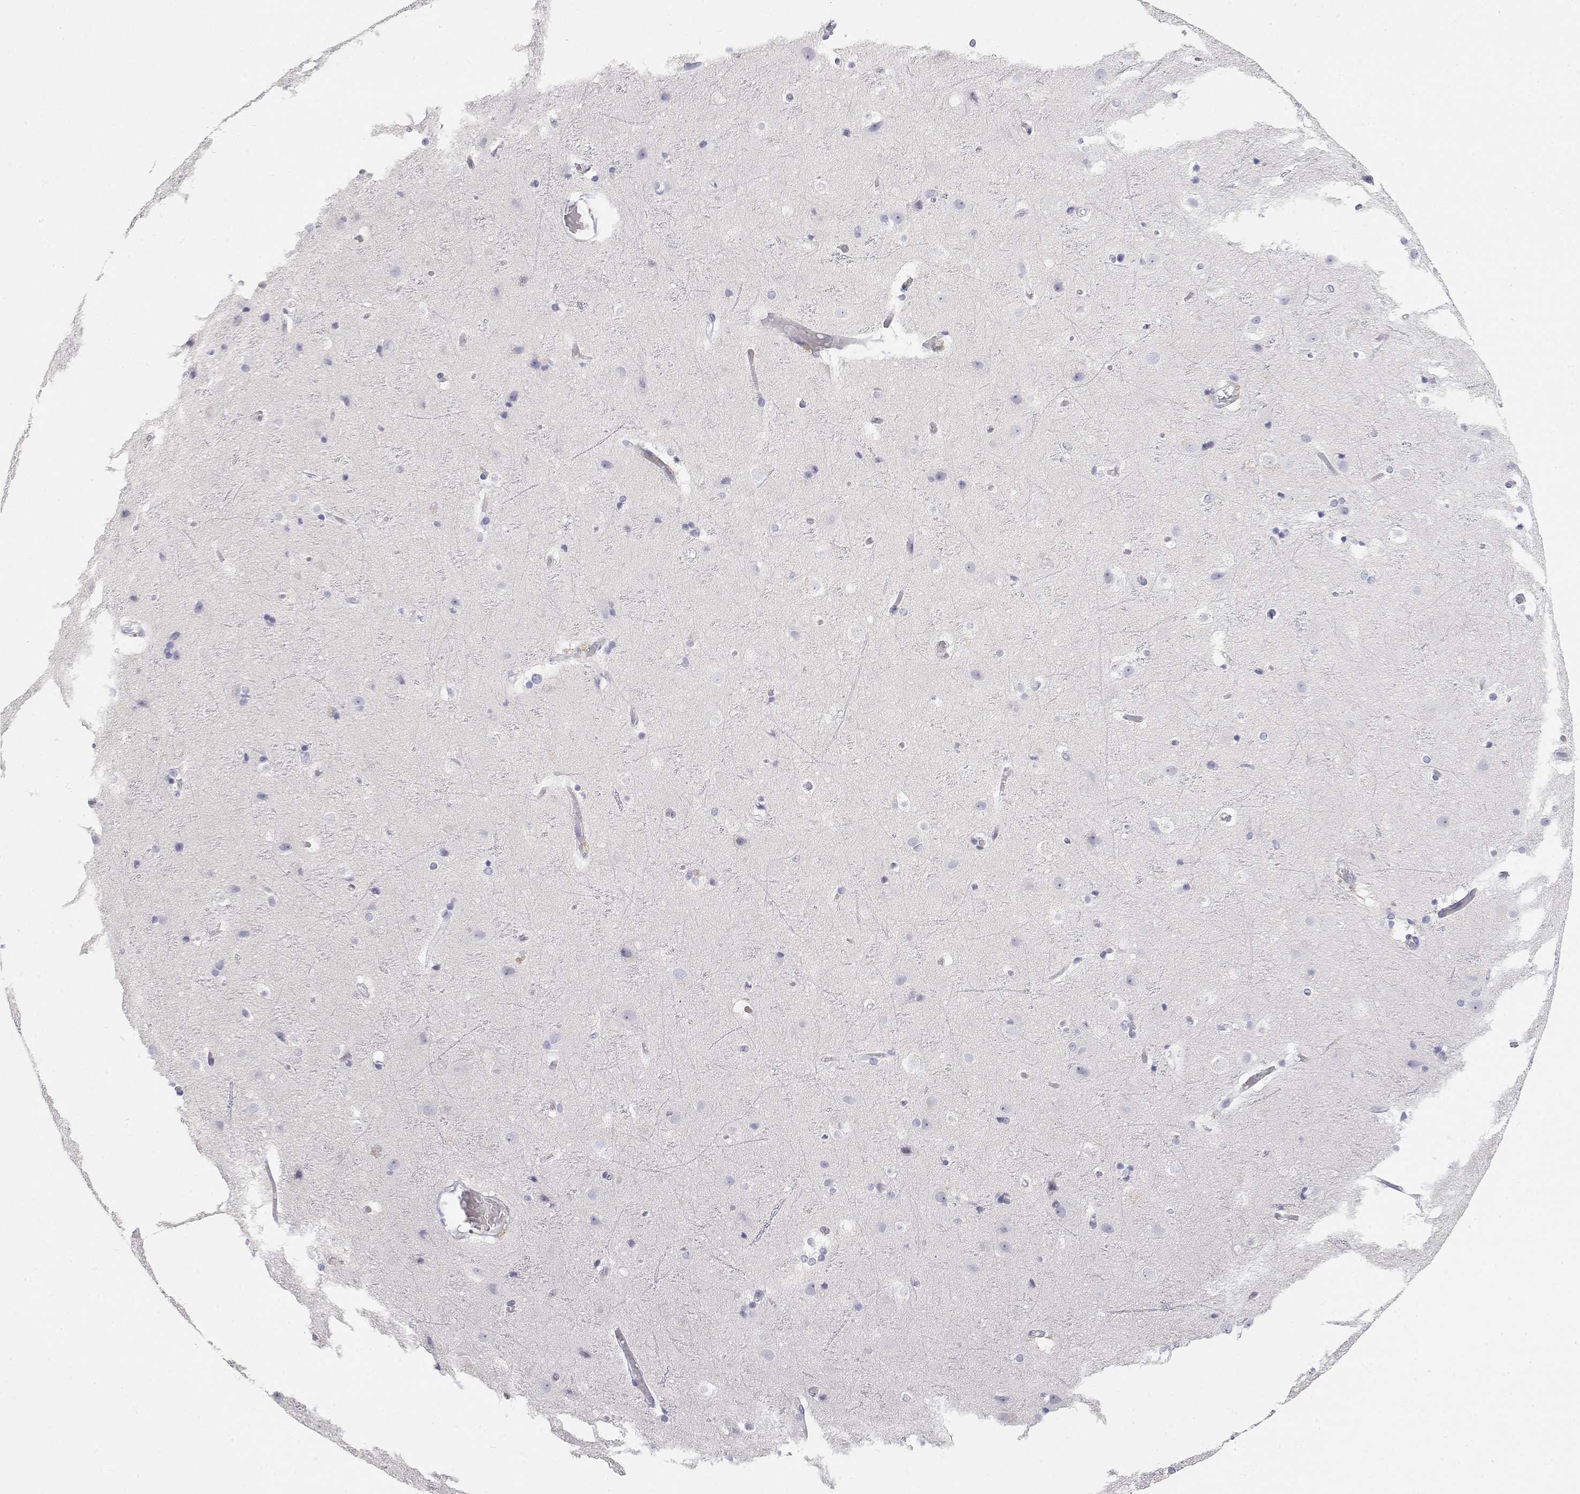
{"staining": {"intensity": "negative", "quantity": "none", "location": "none"}, "tissue": "cerebral cortex", "cell_type": "Endothelial cells", "image_type": "normal", "snomed": [{"axis": "morphology", "description": "Normal tissue, NOS"}, {"axis": "topography", "description": "Cerebral cortex"}], "caption": "Immunohistochemistry micrograph of unremarkable cerebral cortex: human cerebral cortex stained with DAB (3,3'-diaminobenzidine) shows no significant protein expression in endothelial cells.", "gene": "MISP", "patient": {"sex": "female", "age": 52}}